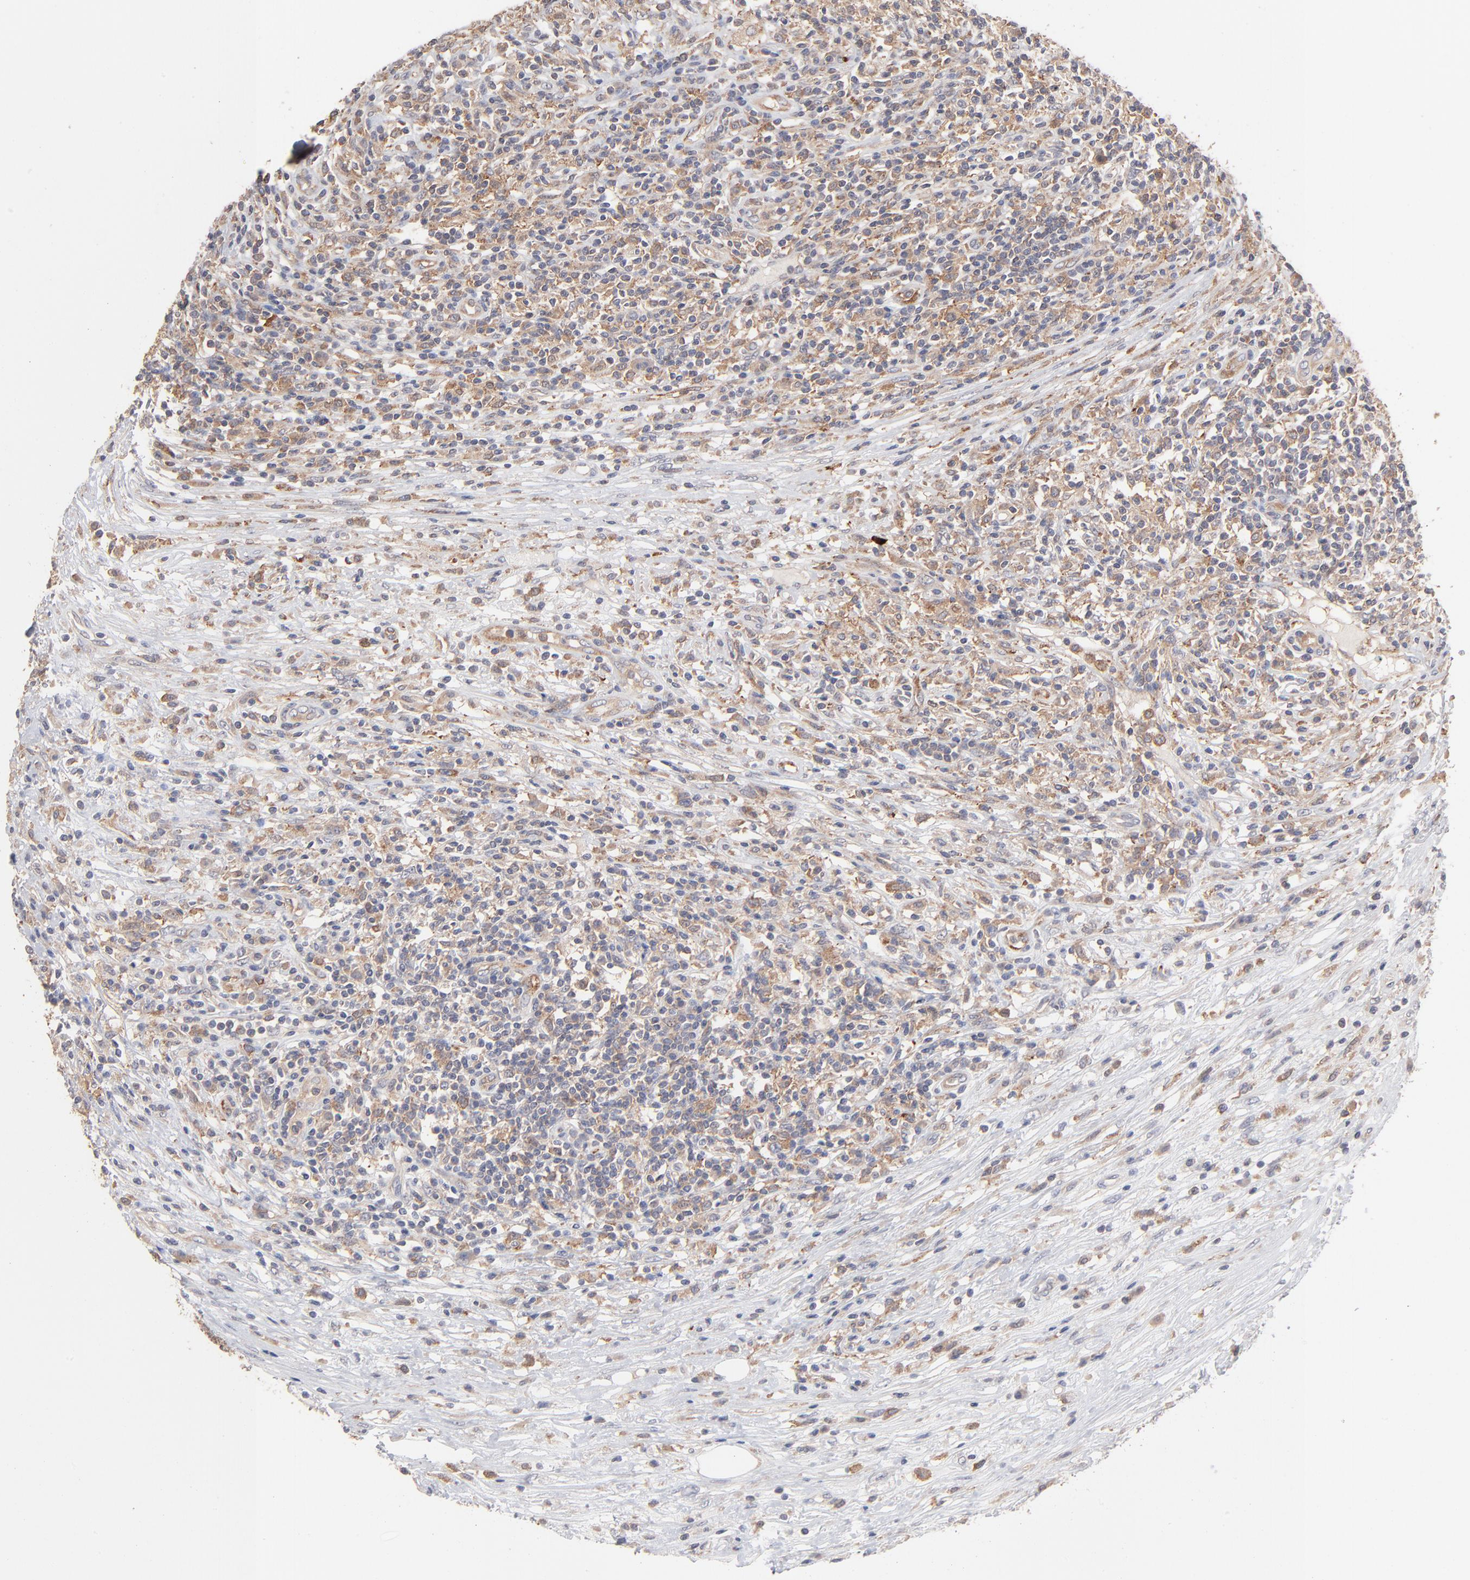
{"staining": {"intensity": "moderate", "quantity": ">75%", "location": "cytoplasmic/membranous"}, "tissue": "lymphoma", "cell_type": "Tumor cells", "image_type": "cancer", "snomed": [{"axis": "morphology", "description": "Malignant lymphoma, non-Hodgkin's type, High grade"}, {"axis": "topography", "description": "Lymph node"}], "caption": "Malignant lymphoma, non-Hodgkin's type (high-grade) stained for a protein demonstrates moderate cytoplasmic/membranous positivity in tumor cells. Immunohistochemistry (ihc) stains the protein of interest in brown and the nuclei are stained blue.", "gene": "IVNS1ABP", "patient": {"sex": "female", "age": 84}}